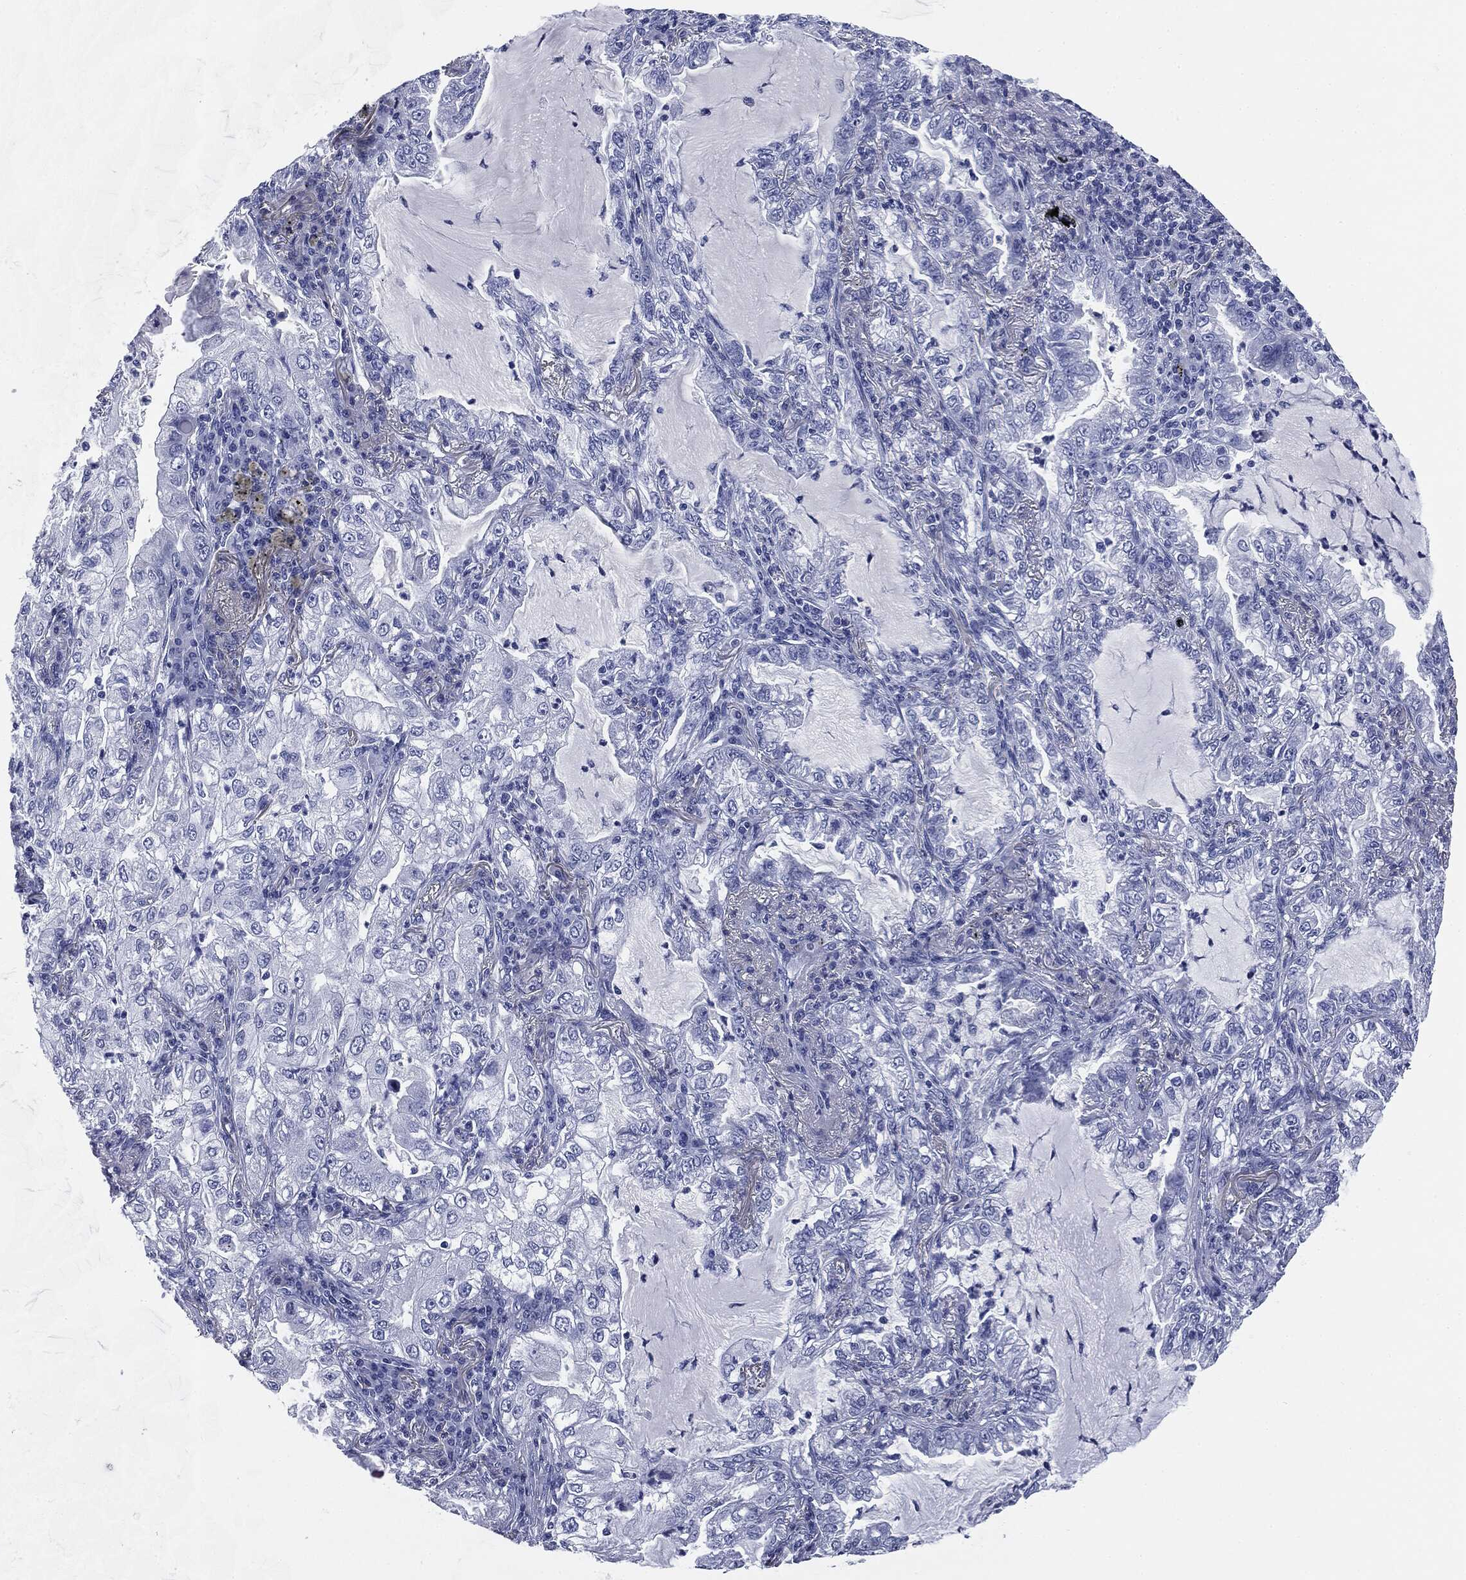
{"staining": {"intensity": "negative", "quantity": "none", "location": "none"}, "tissue": "lung cancer", "cell_type": "Tumor cells", "image_type": "cancer", "snomed": [{"axis": "morphology", "description": "Adenocarcinoma, NOS"}, {"axis": "topography", "description": "Lung"}], "caption": "A histopathology image of lung cancer (adenocarcinoma) stained for a protein exhibits no brown staining in tumor cells.", "gene": "ATP2A1", "patient": {"sex": "female", "age": 73}}